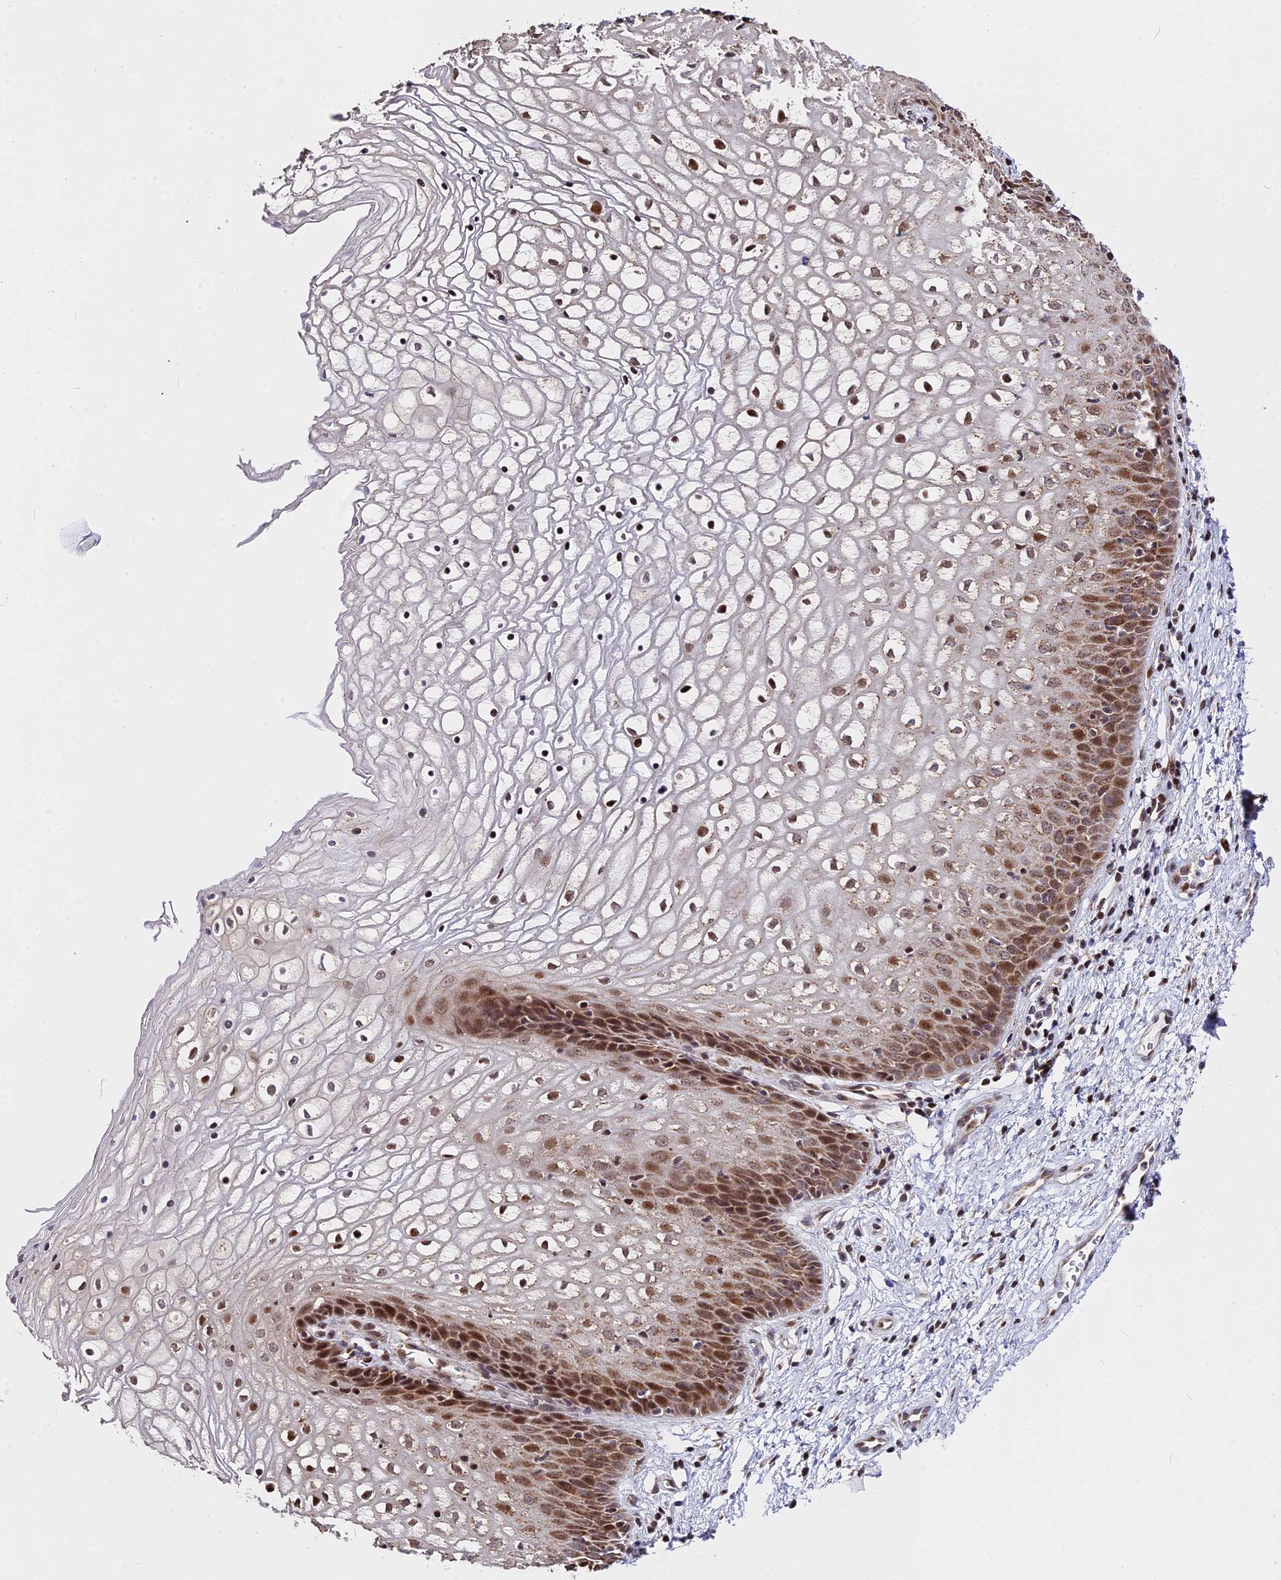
{"staining": {"intensity": "moderate", "quantity": ">75%", "location": "nuclear"}, "tissue": "vagina", "cell_type": "Squamous epithelial cells", "image_type": "normal", "snomed": [{"axis": "morphology", "description": "Normal tissue, NOS"}, {"axis": "topography", "description": "Vagina"}], "caption": "Unremarkable vagina shows moderate nuclear staining in about >75% of squamous epithelial cells The protein of interest is shown in brown color, while the nuclei are stained blue..", "gene": "FAM174C", "patient": {"sex": "female", "age": 34}}